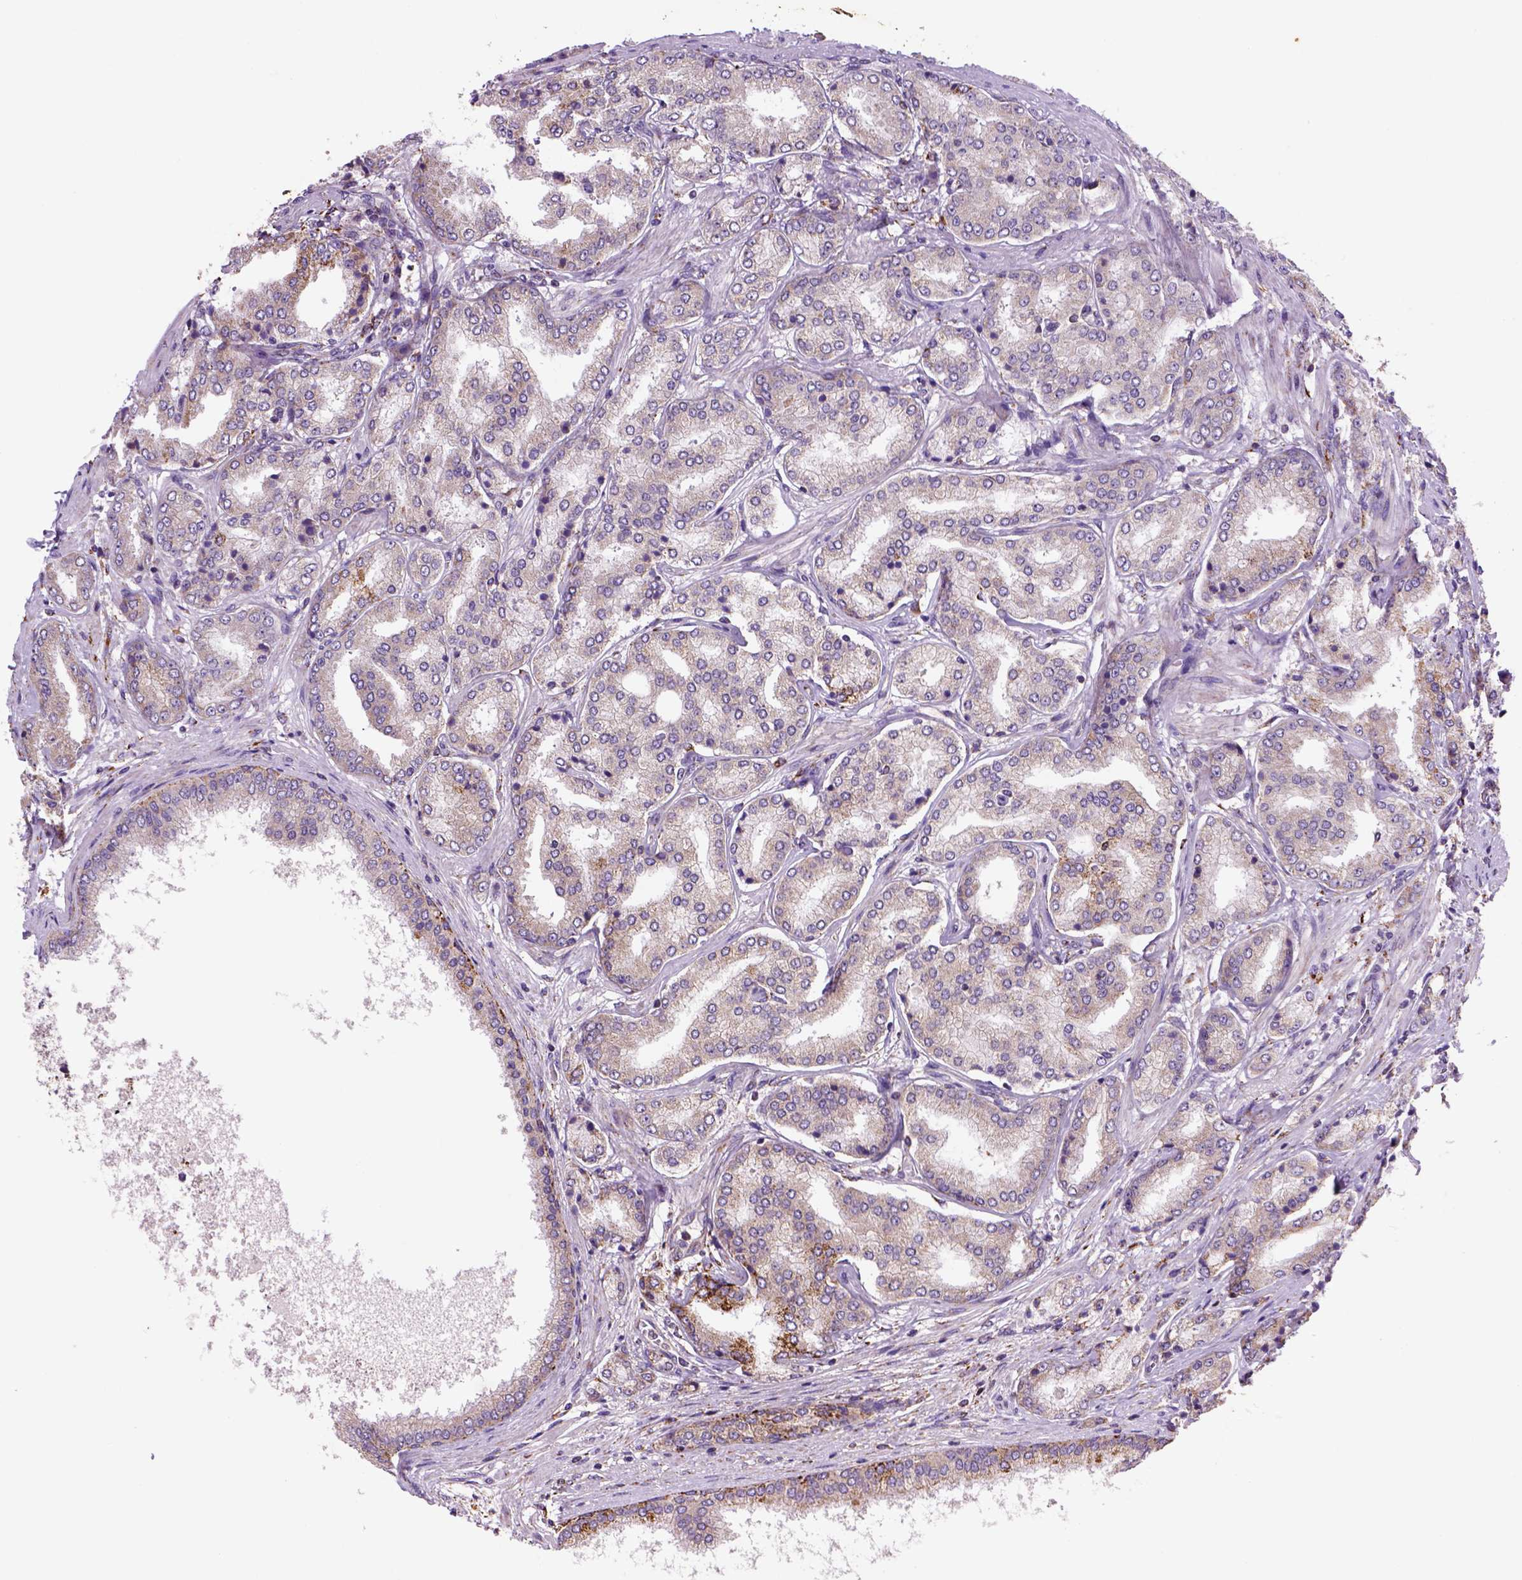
{"staining": {"intensity": "strong", "quantity": "<25%", "location": "cytoplasmic/membranous"}, "tissue": "prostate cancer", "cell_type": "Tumor cells", "image_type": "cancer", "snomed": [{"axis": "morphology", "description": "Adenocarcinoma, NOS"}, {"axis": "topography", "description": "Prostate"}], "caption": "This image displays prostate cancer (adenocarcinoma) stained with immunohistochemistry to label a protein in brown. The cytoplasmic/membranous of tumor cells show strong positivity for the protein. Nuclei are counter-stained blue.", "gene": "FZD7", "patient": {"sex": "male", "age": 63}}